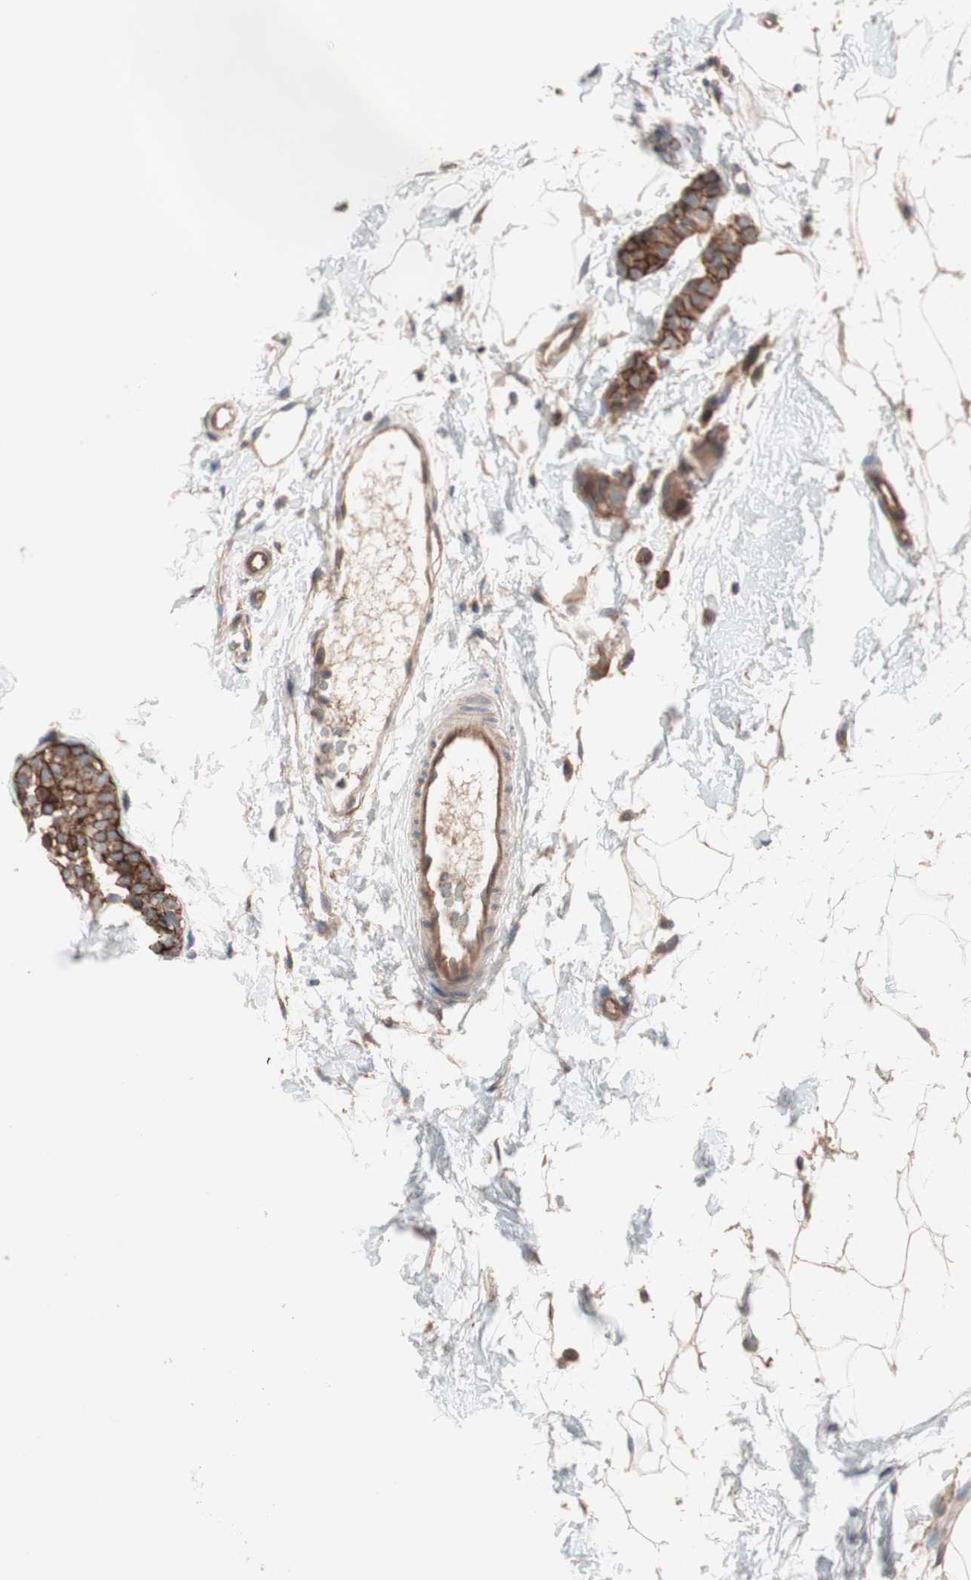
{"staining": {"intensity": "strong", "quantity": ">75%", "location": "cytoplasmic/membranous"}, "tissue": "breast cancer", "cell_type": "Tumor cells", "image_type": "cancer", "snomed": [{"axis": "morphology", "description": "Lobular carcinoma, in situ"}, {"axis": "morphology", "description": "Lobular carcinoma"}, {"axis": "topography", "description": "Breast"}], "caption": "A brown stain labels strong cytoplasmic/membranous staining of a protein in human breast lobular carcinoma in situ tumor cells. The staining was performed using DAB (3,3'-diaminobenzidine) to visualize the protein expression in brown, while the nuclei were stained in blue with hematoxylin (Magnification: 20x).", "gene": "SDC4", "patient": {"sex": "female", "age": 41}}